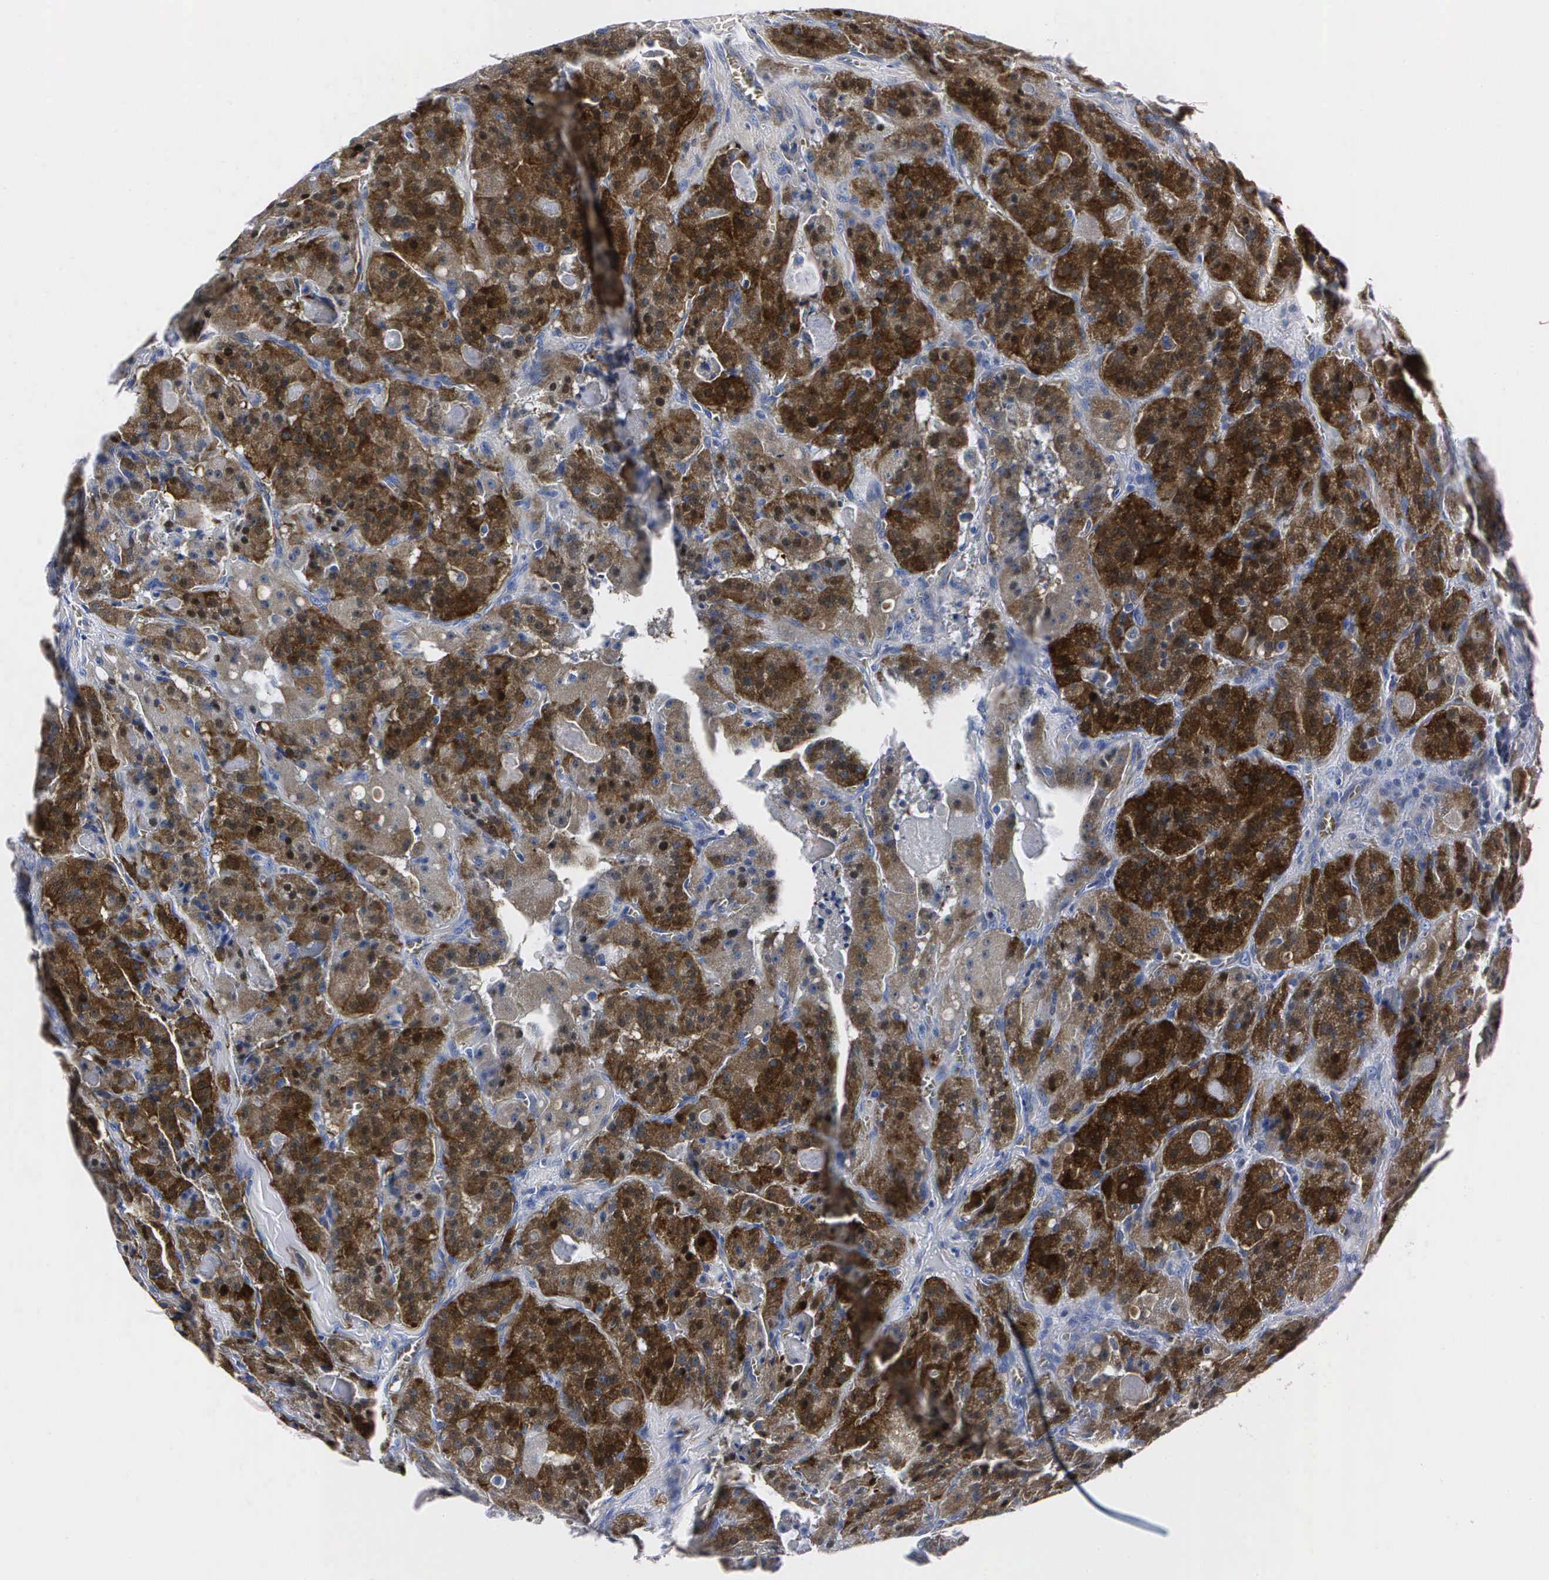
{"staining": {"intensity": "strong", "quantity": ">75%", "location": "cytoplasmic/membranous"}, "tissue": "thyroid cancer", "cell_type": "Tumor cells", "image_type": "cancer", "snomed": [{"axis": "morphology", "description": "Carcinoma, NOS"}, {"axis": "topography", "description": "Thyroid gland"}], "caption": "Thyroid cancer stained with a brown dye exhibits strong cytoplasmic/membranous positive positivity in approximately >75% of tumor cells.", "gene": "ENO2", "patient": {"sex": "male", "age": 76}}